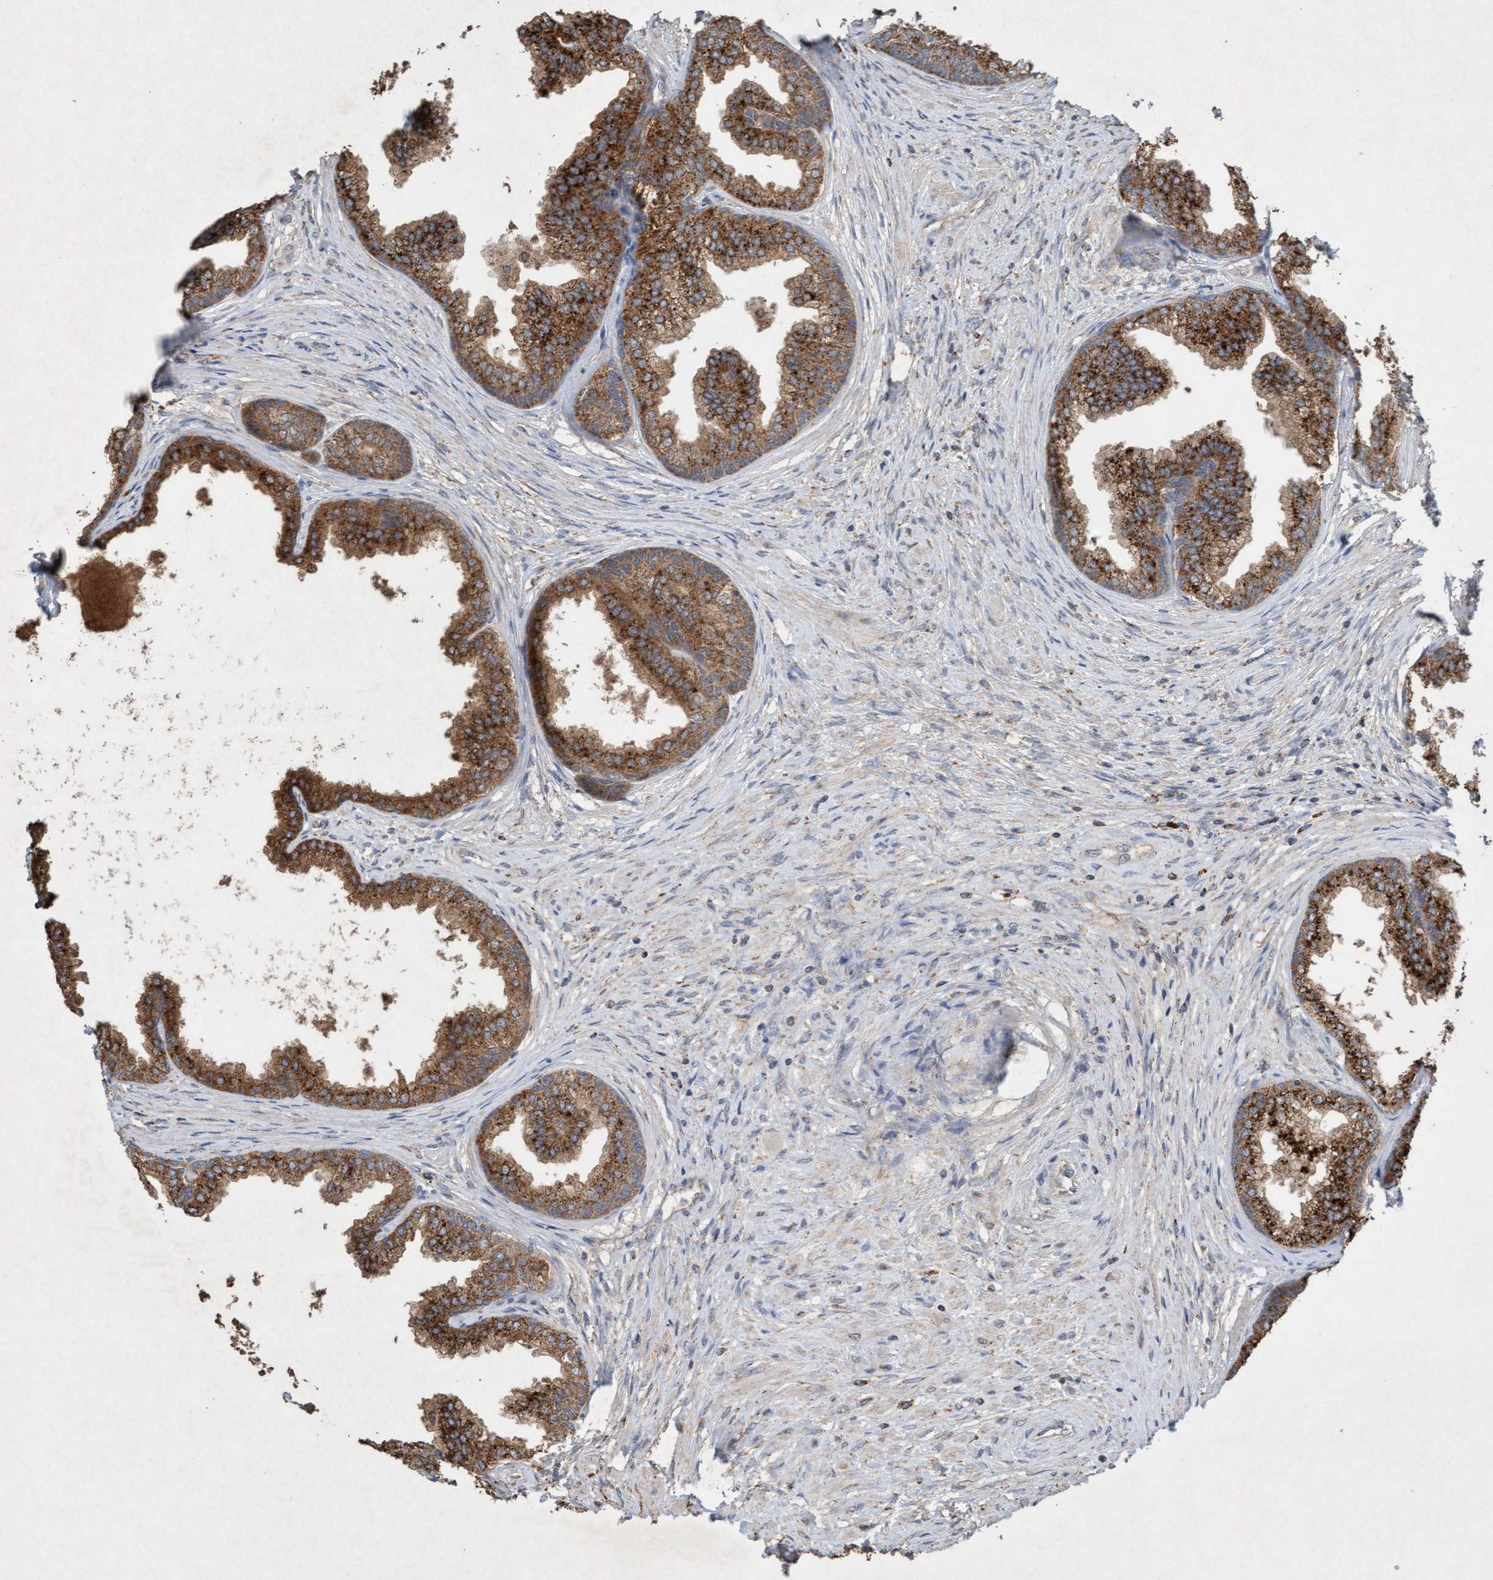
{"staining": {"intensity": "moderate", "quantity": ">75%", "location": "cytoplasmic/membranous"}, "tissue": "prostate", "cell_type": "Glandular cells", "image_type": "normal", "snomed": [{"axis": "morphology", "description": "Normal tissue, NOS"}, {"axis": "topography", "description": "Prostate"}], "caption": "A photomicrograph of human prostate stained for a protein demonstrates moderate cytoplasmic/membranous brown staining in glandular cells. (Brightfield microscopy of DAB IHC at high magnification).", "gene": "ATPAF2", "patient": {"sex": "male", "age": 76}}